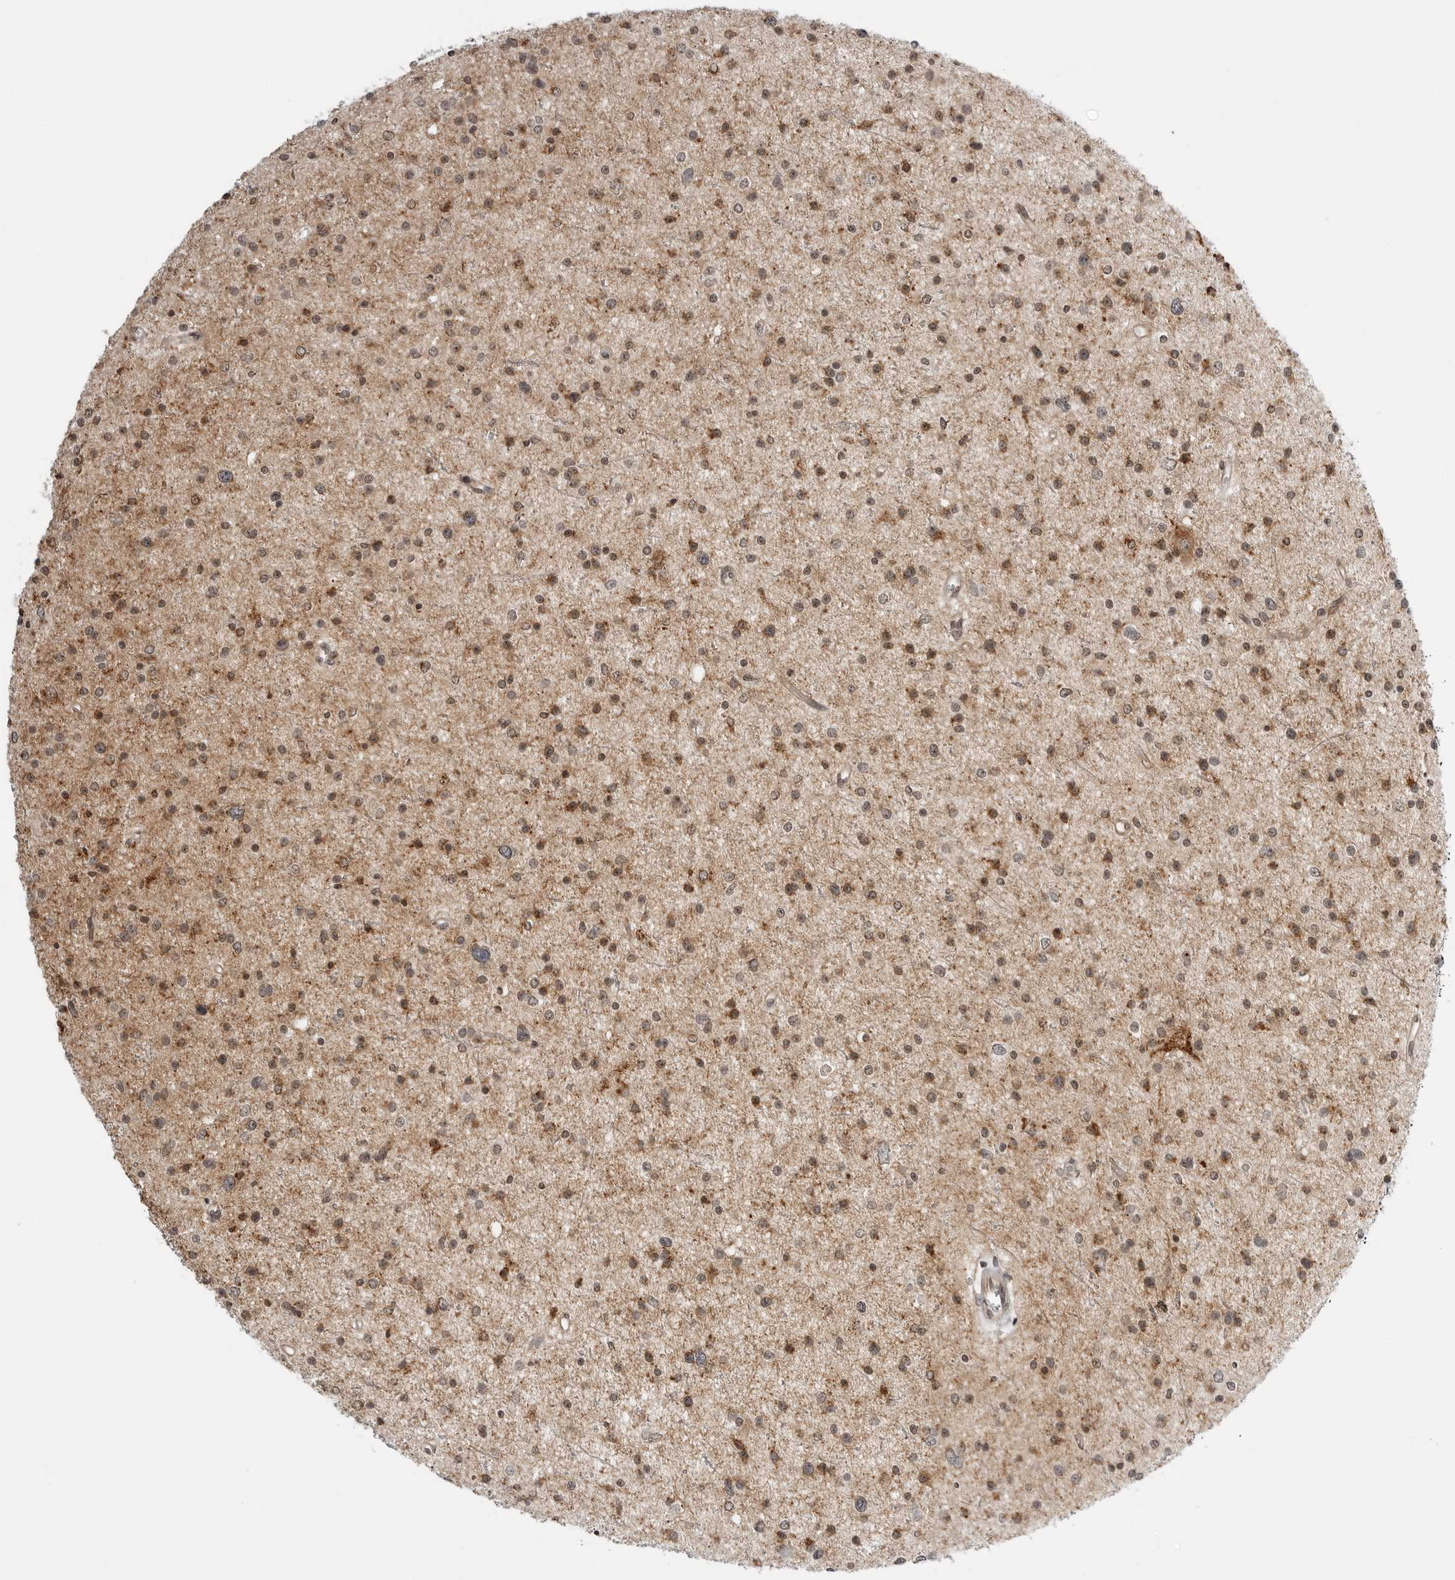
{"staining": {"intensity": "weak", "quantity": ">75%", "location": "cytoplasmic/membranous"}, "tissue": "glioma", "cell_type": "Tumor cells", "image_type": "cancer", "snomed": [{"axis": "morphology", "description": "Glioma, malignant, Low grade"}, {"axis": "topography", "description": "Brain"}], "caption": "The immunohistochemical stain shows weak cytoplasmic/membranous positivity in tumor cells of malignant glioma (low-grade) tissue. The protein is stained brown, and the nuclei are stained in blue (DAB (3,3'-diaminobenzidine) IHC with brightfield microscopy, high magnification).", "gene": "PEX2", "patient": {"sex": "female", "age": 37}}